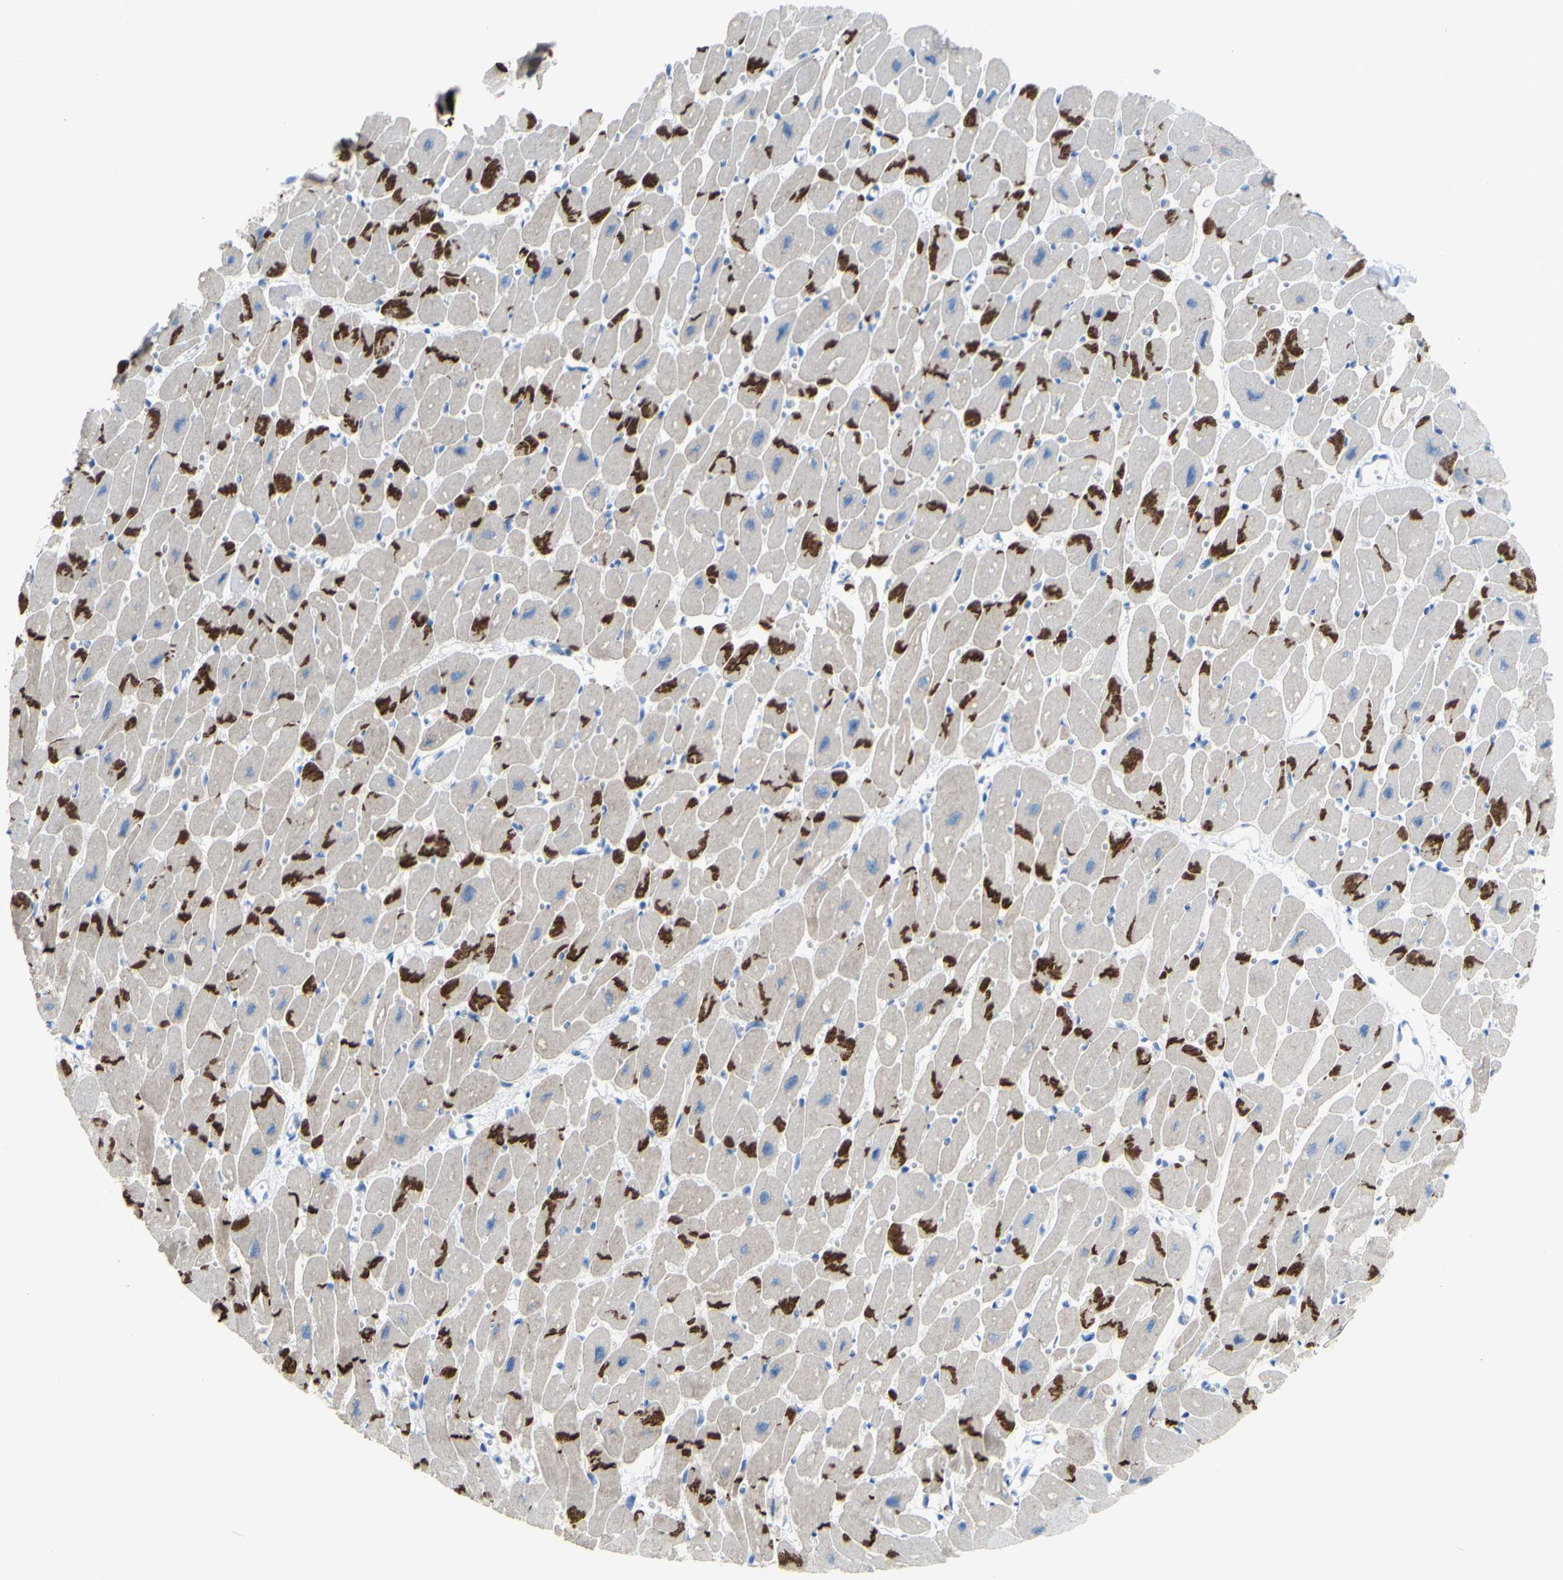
{"staining": {"intensity": "strong", "quantity": ">75%", "location": "cytoplasmic/membranous"}, "tissue": "heart muscle", "cell_type": "Cardiomyocytes", "image_type": "normal", "snomed": [{"axis": "morphology", "description": "Normal tissue, NOS"}, {"axis": "topography", "description": "Heart"}], "caption": "Immunohistochemistry histopathology image of benign heart muscle: human heart muscle stained using immunohistochemistry reveals high levels of strong protein expression localized specifically in the cytoplasmic/membranous of cardiomyocytes, appearing as a cytoplasmic/membranous brown color.", "gene": "DSC2", "patient": {"sex": "female", "age": 54}}